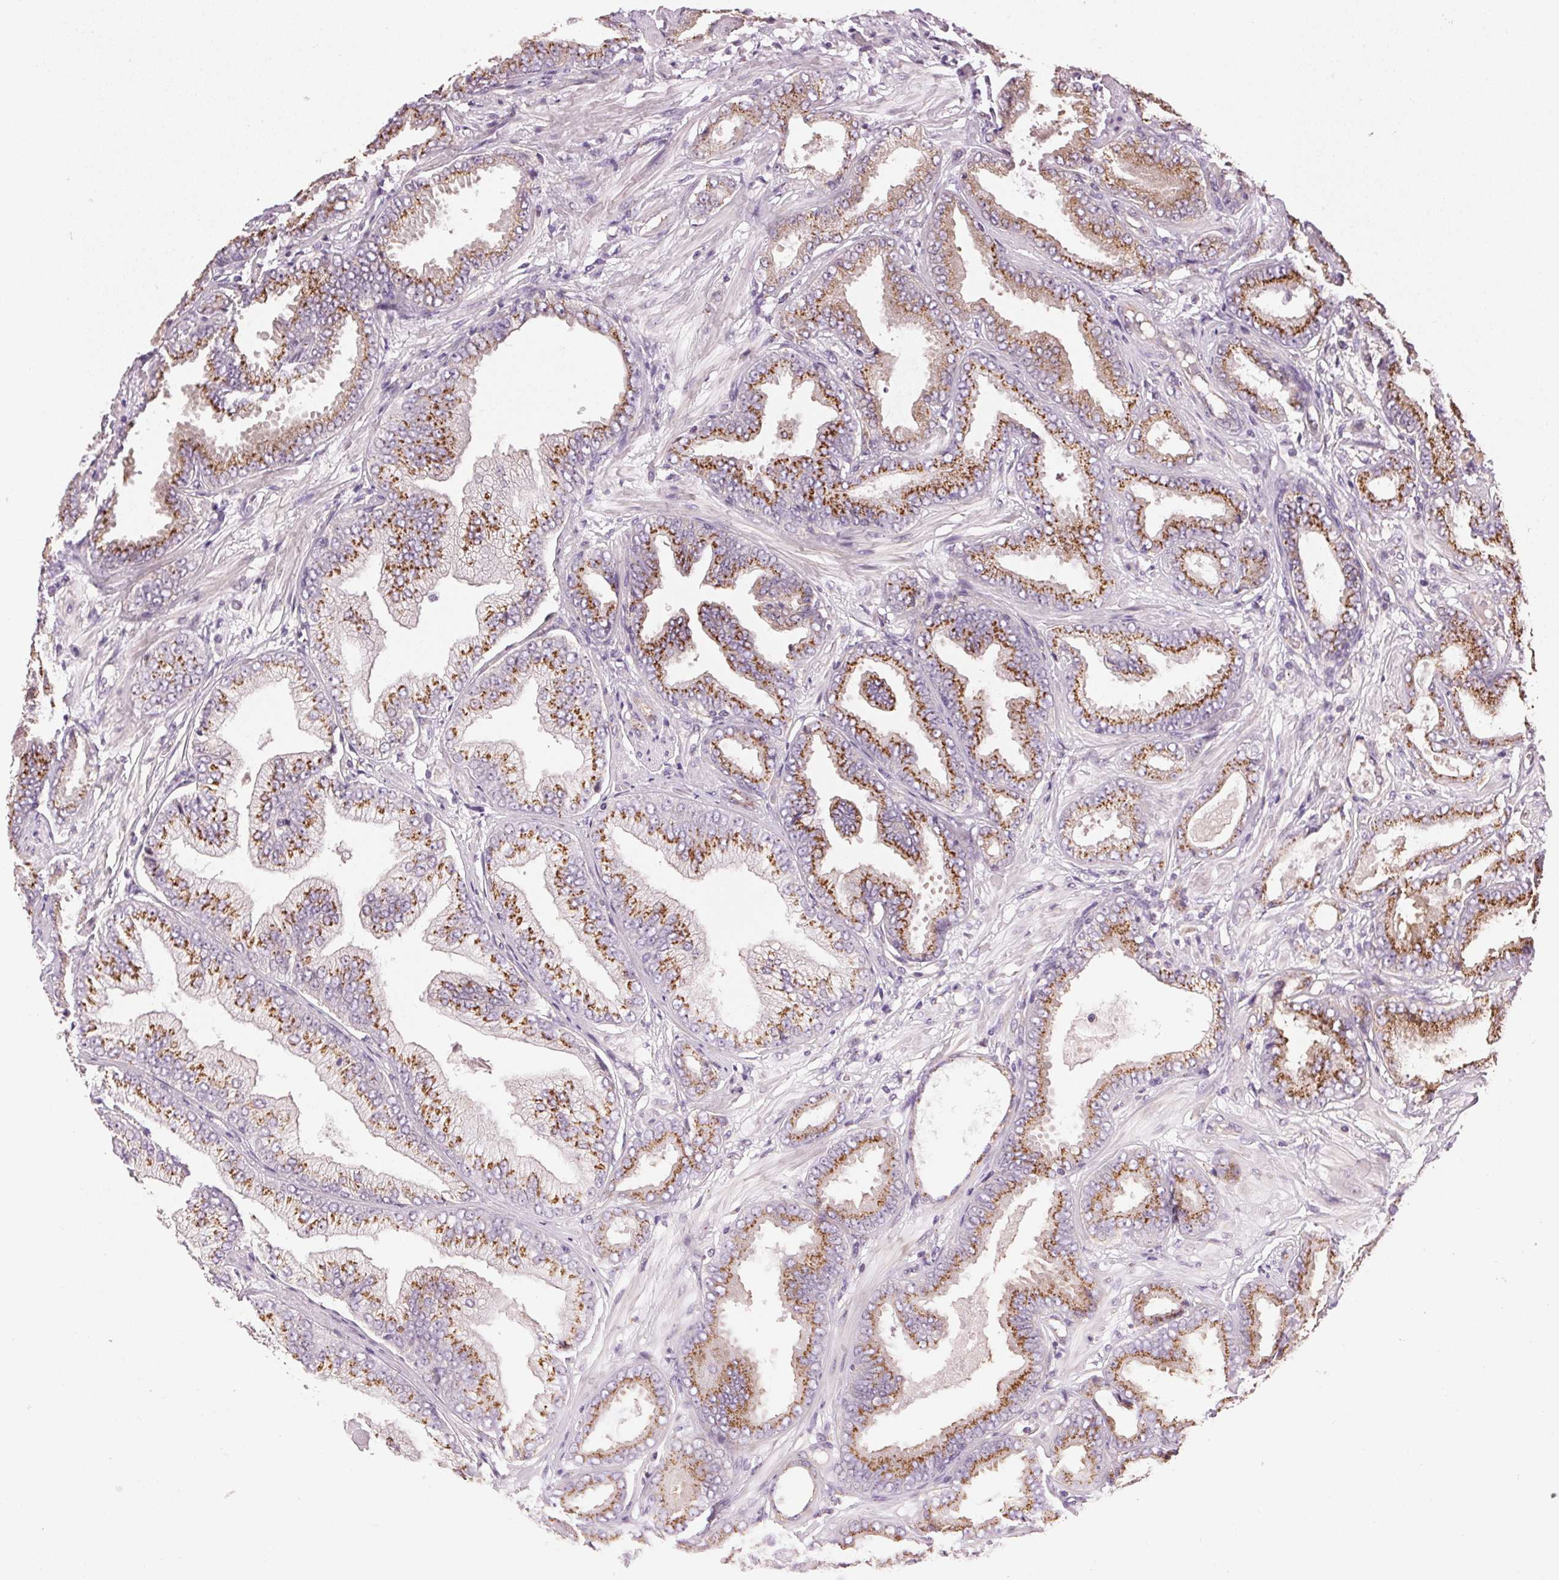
{"staining": {"intensity": "moderate", "quantity": "25%-75%", "location": "cytoplasmic/membranous"}, "tissue": "prostate cancer", "cell_type": "Tumor cells", "image_type": "cancer", "snomed": [{"axis": "morphology", "description": "Adenocarcinoma, Low grade"}, {"axis": "topography", "description": "Prostate"}], "caption": "Moderate cytoplasmic/membranous protein positivity is identified in approximately 25%-75% of tumor cells in low-grade adenocarcinoma (prostate).", "gene": "GOLPH3", "patient": {"sex": "male", "age": 55}}